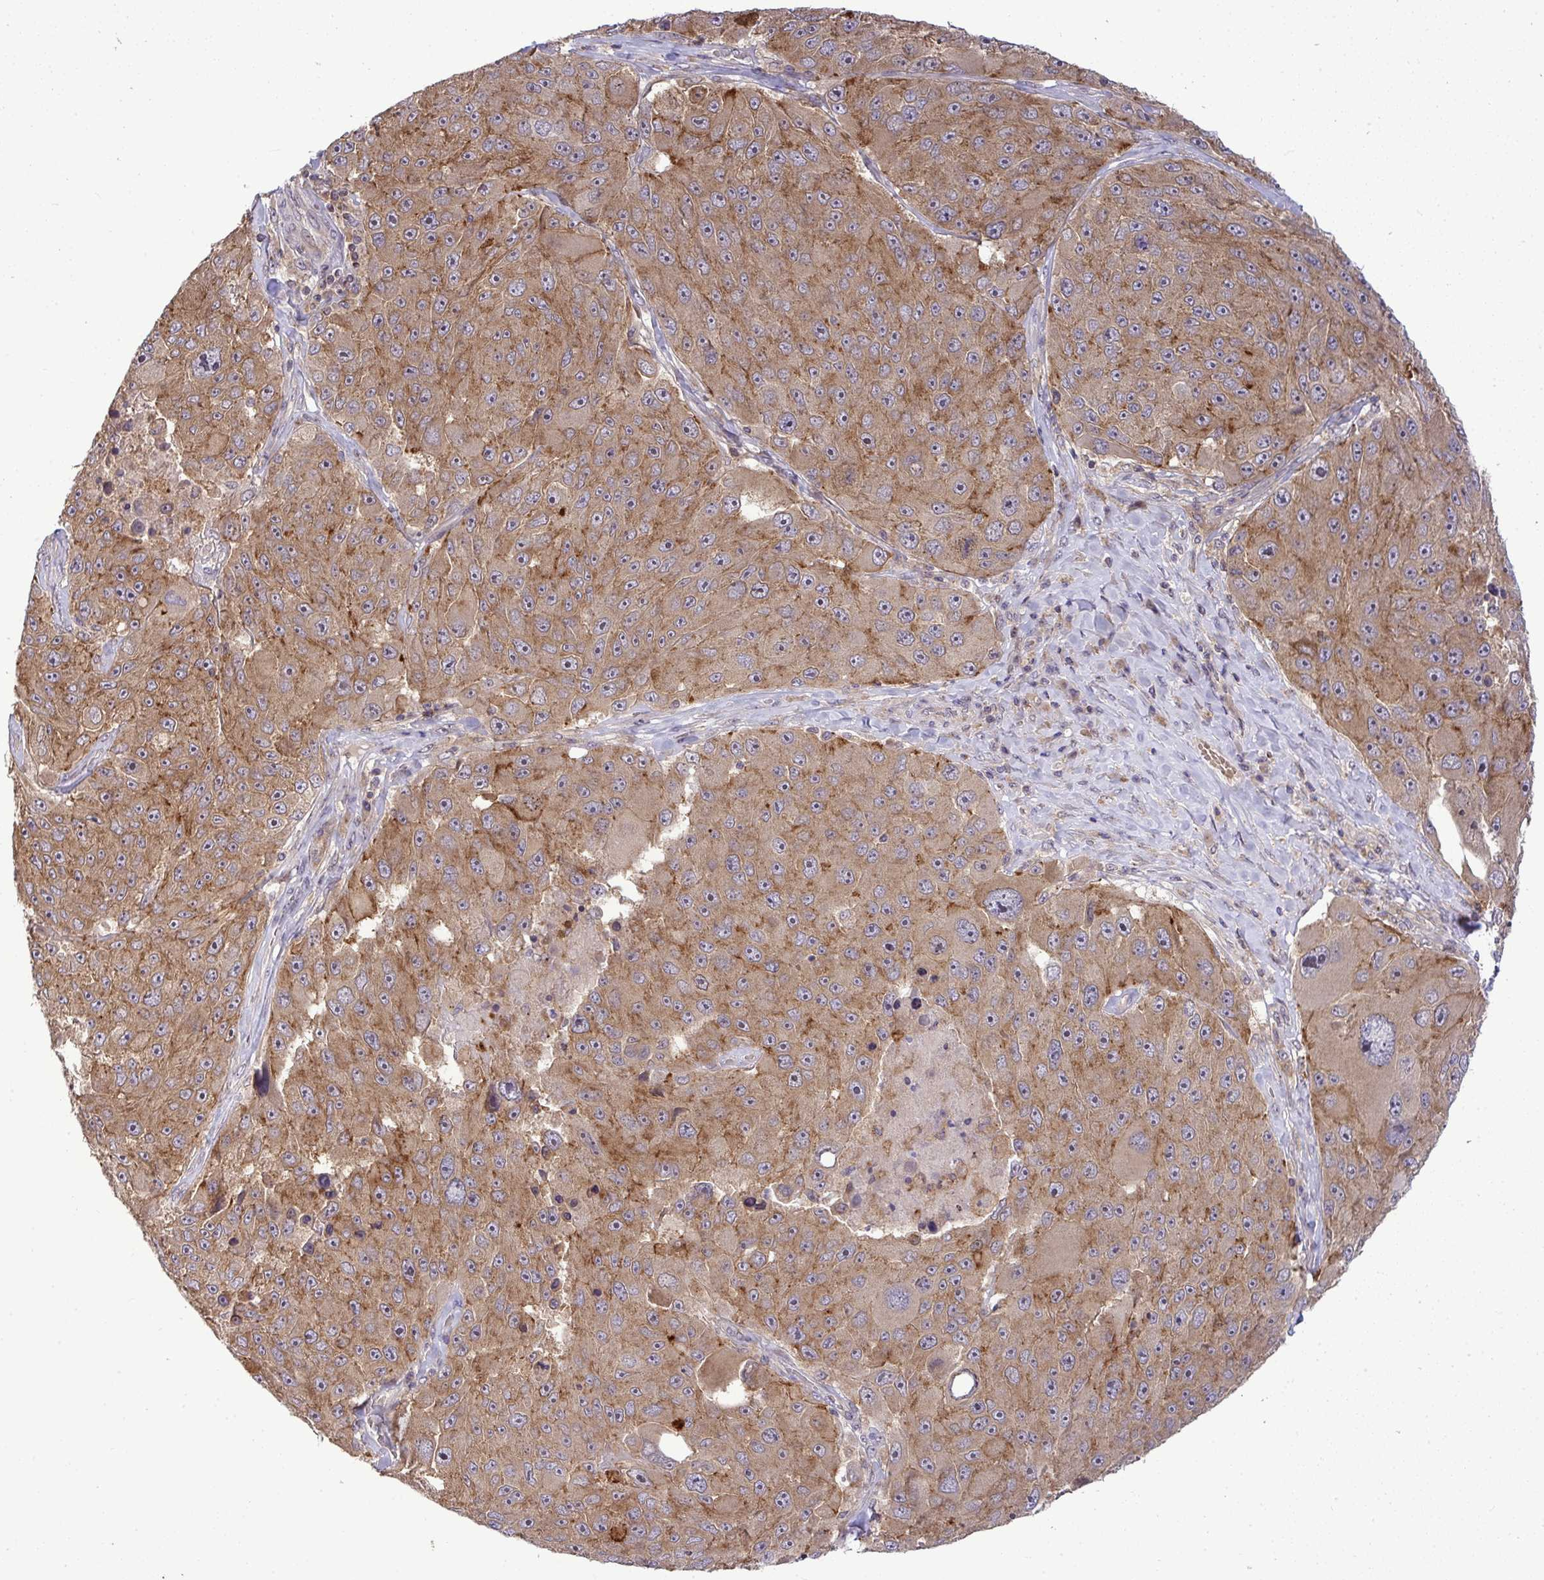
{"staining": {"intensity": "weak", "quantity": "25%-75%", "location": "cytoplasmic/membranous"}, "tissue": "melanoma", "cell_type": "Tumor cells", "image_type": "cancer", "snomed": [{"axis": "morphology", "description": "Malignant melanoma, Metastatic site"}, {"axis": "topography", "description": "Lymph node"}], "caption": "Tumor cells reveal weak cytoplasmic/membranous expression in about 25%-75% of cells in malignant melanoma (metastatic site).", "gene": "SLC9A6", "patient": {"sex": "male", "age": 62}}